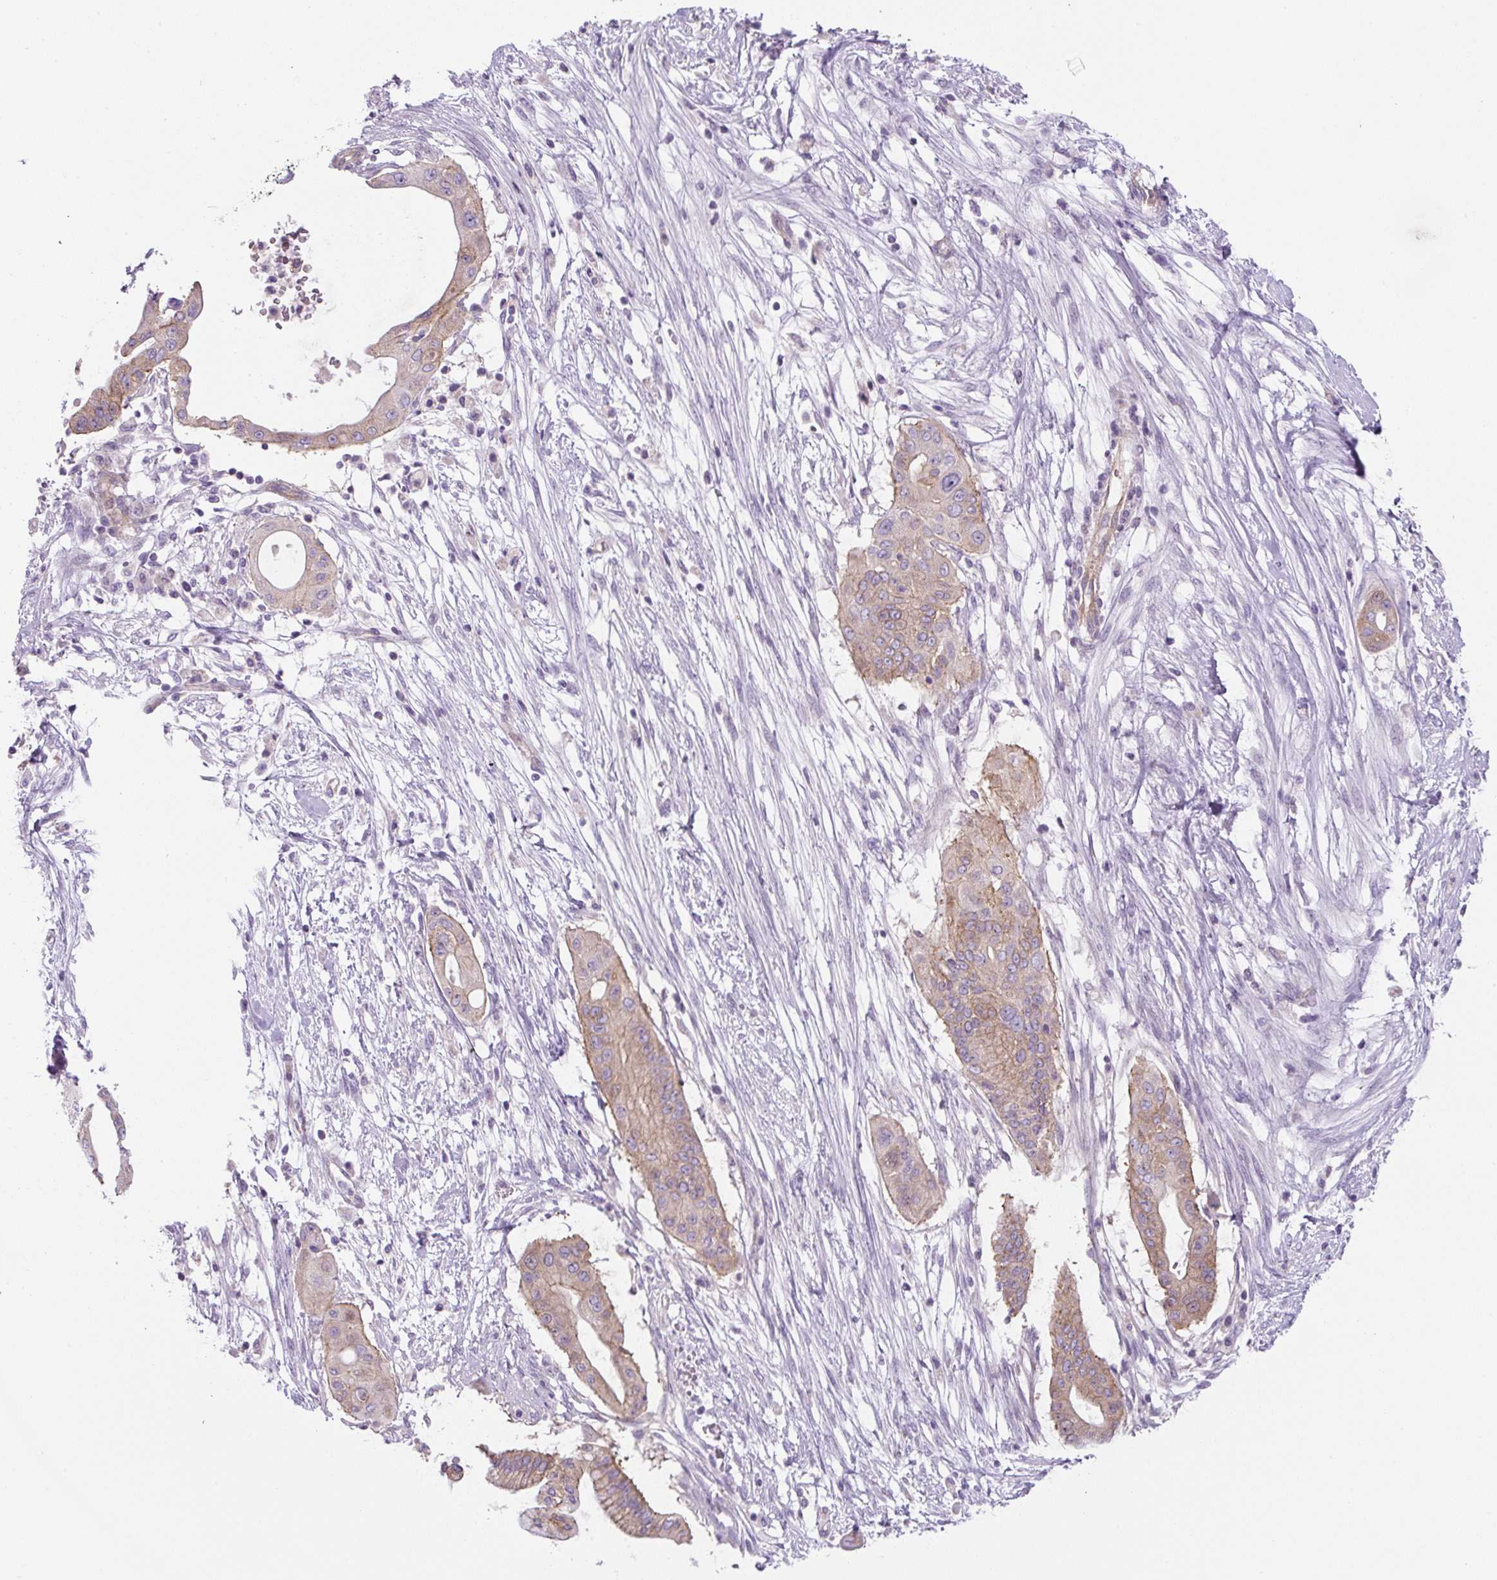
{"staining": {"intensity": "moderate", "quantity": "25%-75%", "location": "cytoplasmic/membranous"}, "tissue": "pancreatic cancer", "cell_type": "Tumor cells", "image_type": "cancer", "snomed": [{"axis": "morphology", "description": "Adenocarcinoma, NOS"}, {"axis": "topography", "description": "Pancreas"}], "caption": "The photomicrograph shows a brown stain indicating the presence of a protein in the cytoplasmic/membranous of tumor cells in pancreatic cancer.", "gene": "ADAMTS19", "patient": {"sex": "male", "age": 68}}